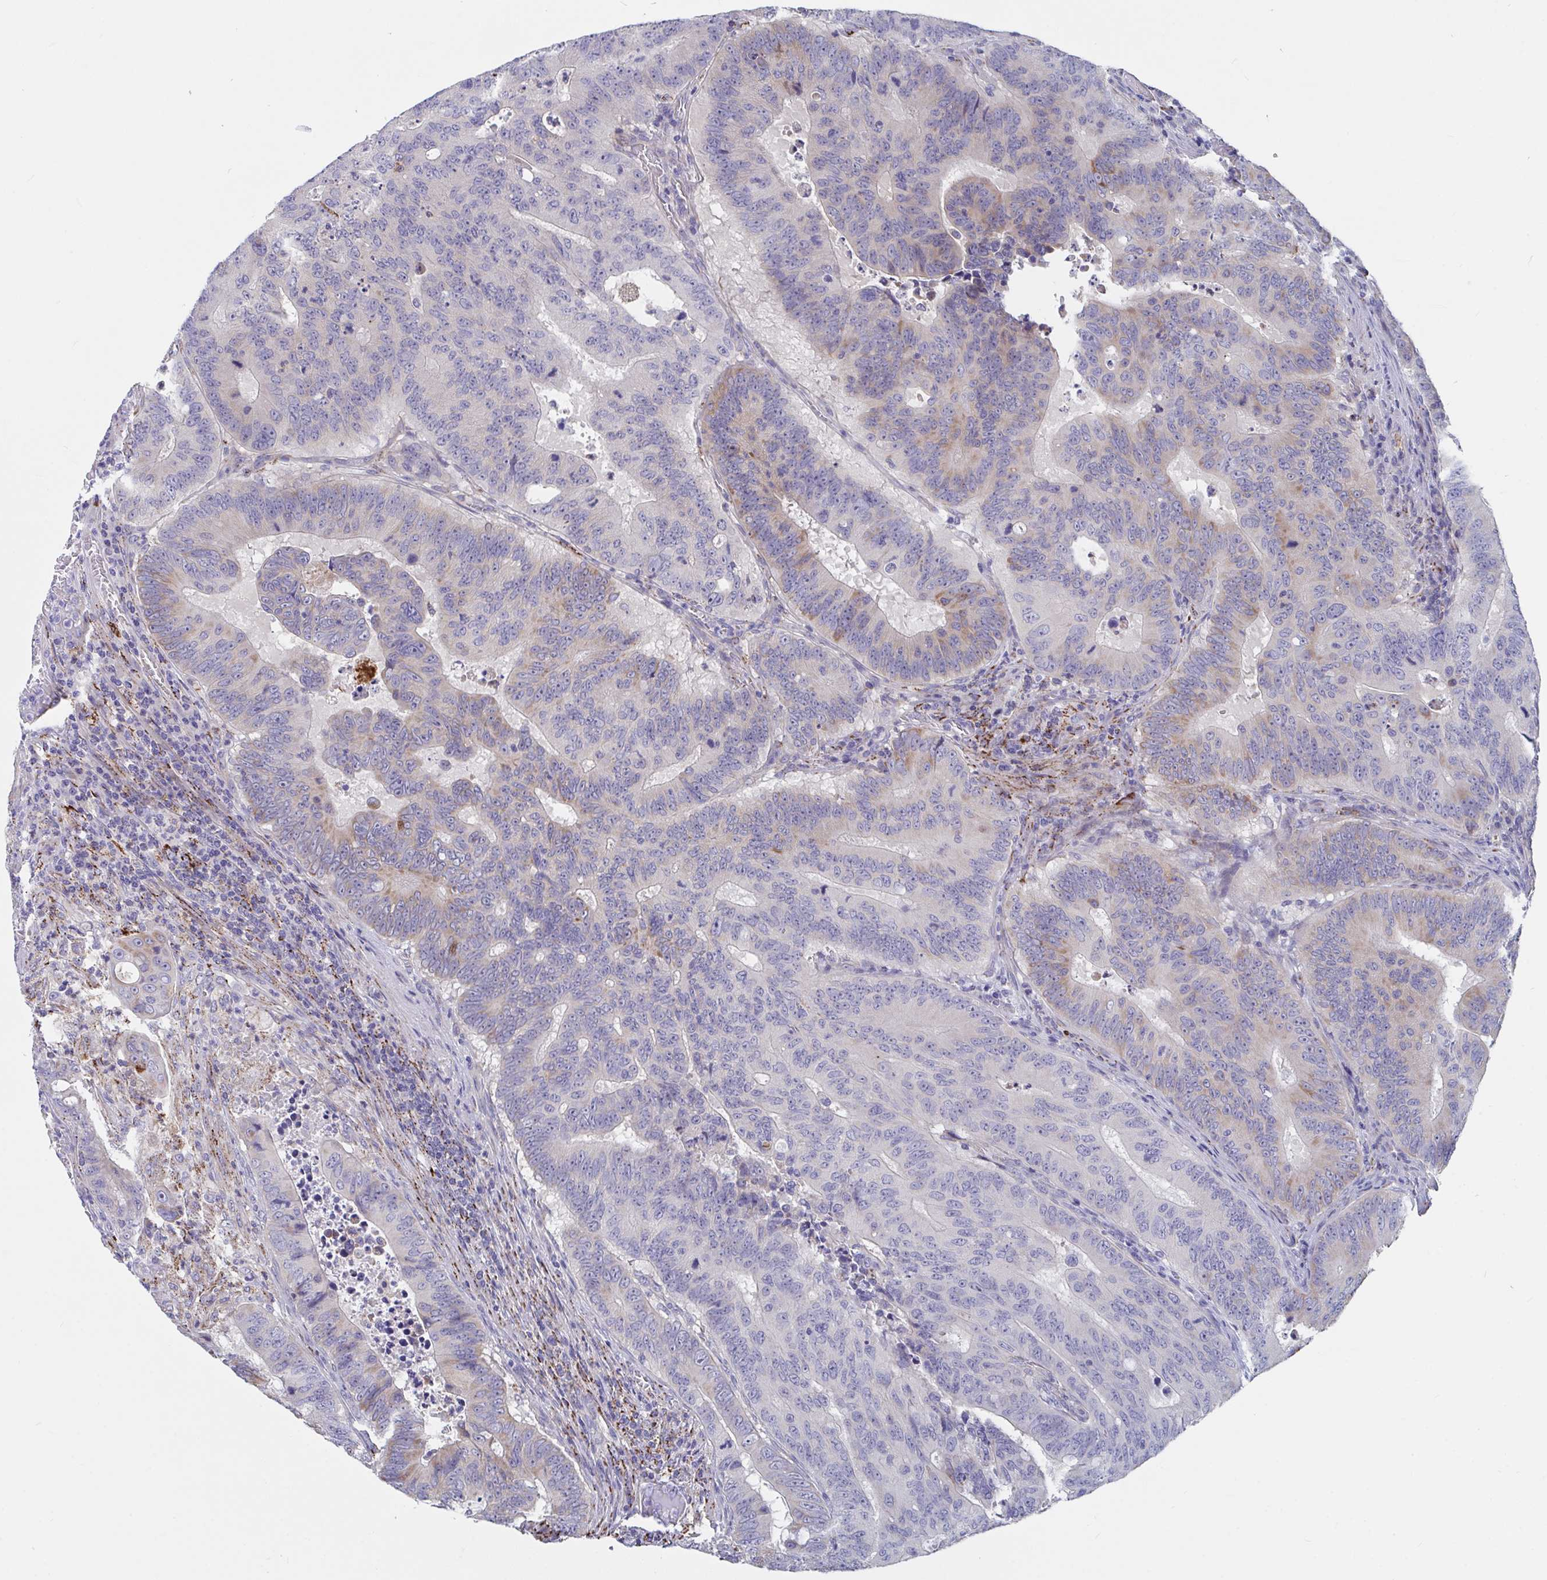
{"staining": {"intensity": "moderate", "quantity": "<25%", "location": "cytoplasmic/membranous"}, "tissue": "colorectal cancer", "cell_type": "Tumor cells", "image_type": "cancer", "snomed": [{"axis": "morphology", "description": "Adenocarcinoma, NOS"}, {"axis": "topography", "description": "Colon"}], "caption": "Colorectal cancer tissue exhibits moderate cytoplasmic/membranous staining in approximately <25% of tumor cells, visualized by immunohistochemistry.", "gene": "FAM156B", "patient": {"sex": "male", "age": 62}}